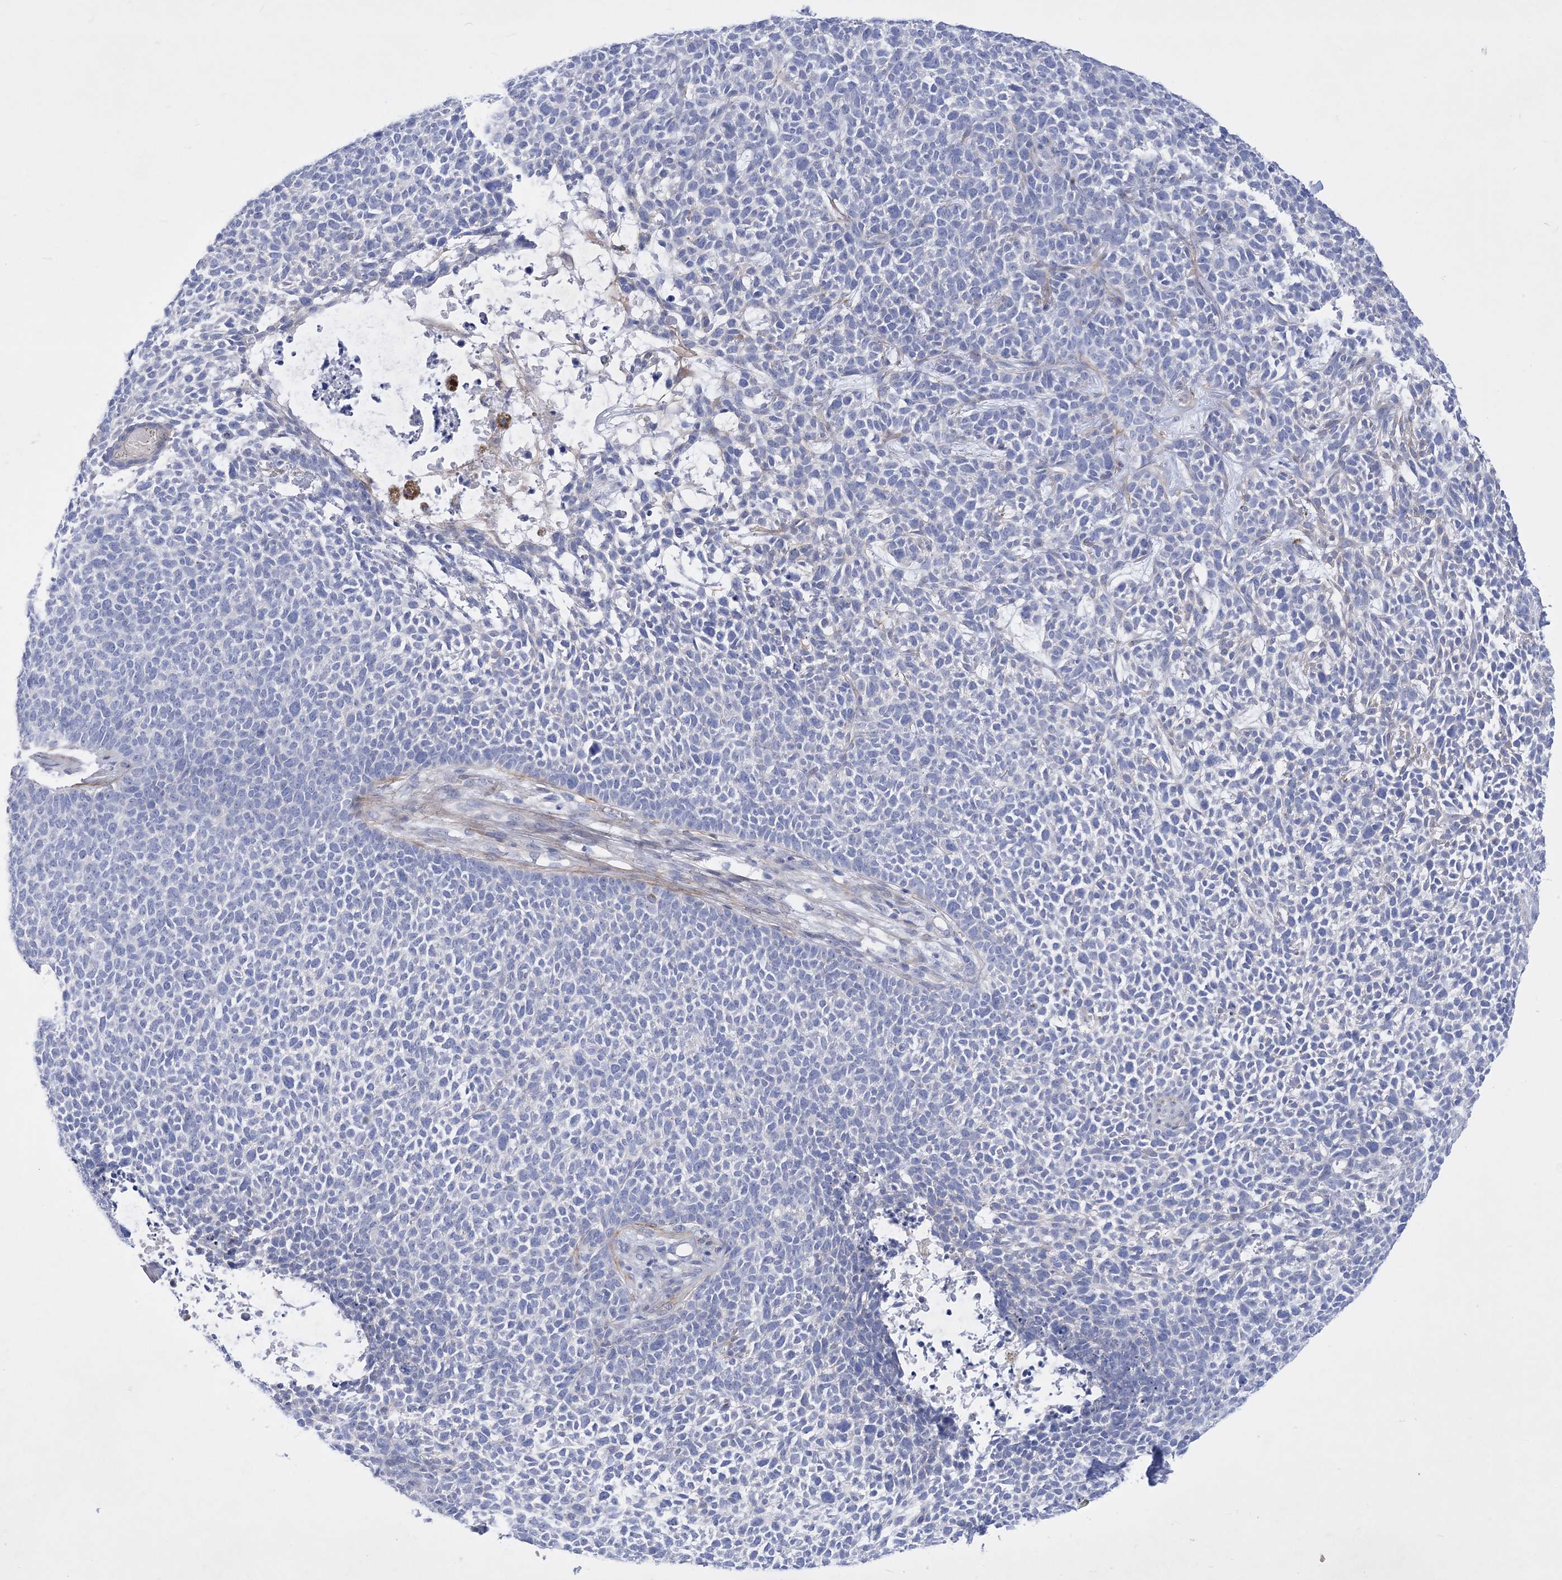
{"staining": {"intensity": "negative", "quantity": "none", "location": "none"}, "tissue": "skin cancer", "cell_type": "Tumor cells", "image_type": "cancer", "snomed": [{"axis": "morphology", "description": "Basal cell carcinoma"}, {"axis": "topography", "description": "Skin"}], "caption": "Tumor cells are negative for brown protein staining in skin cancer.", "gene": "WDR74", "patient": {"sex": "female", "age": 84}}